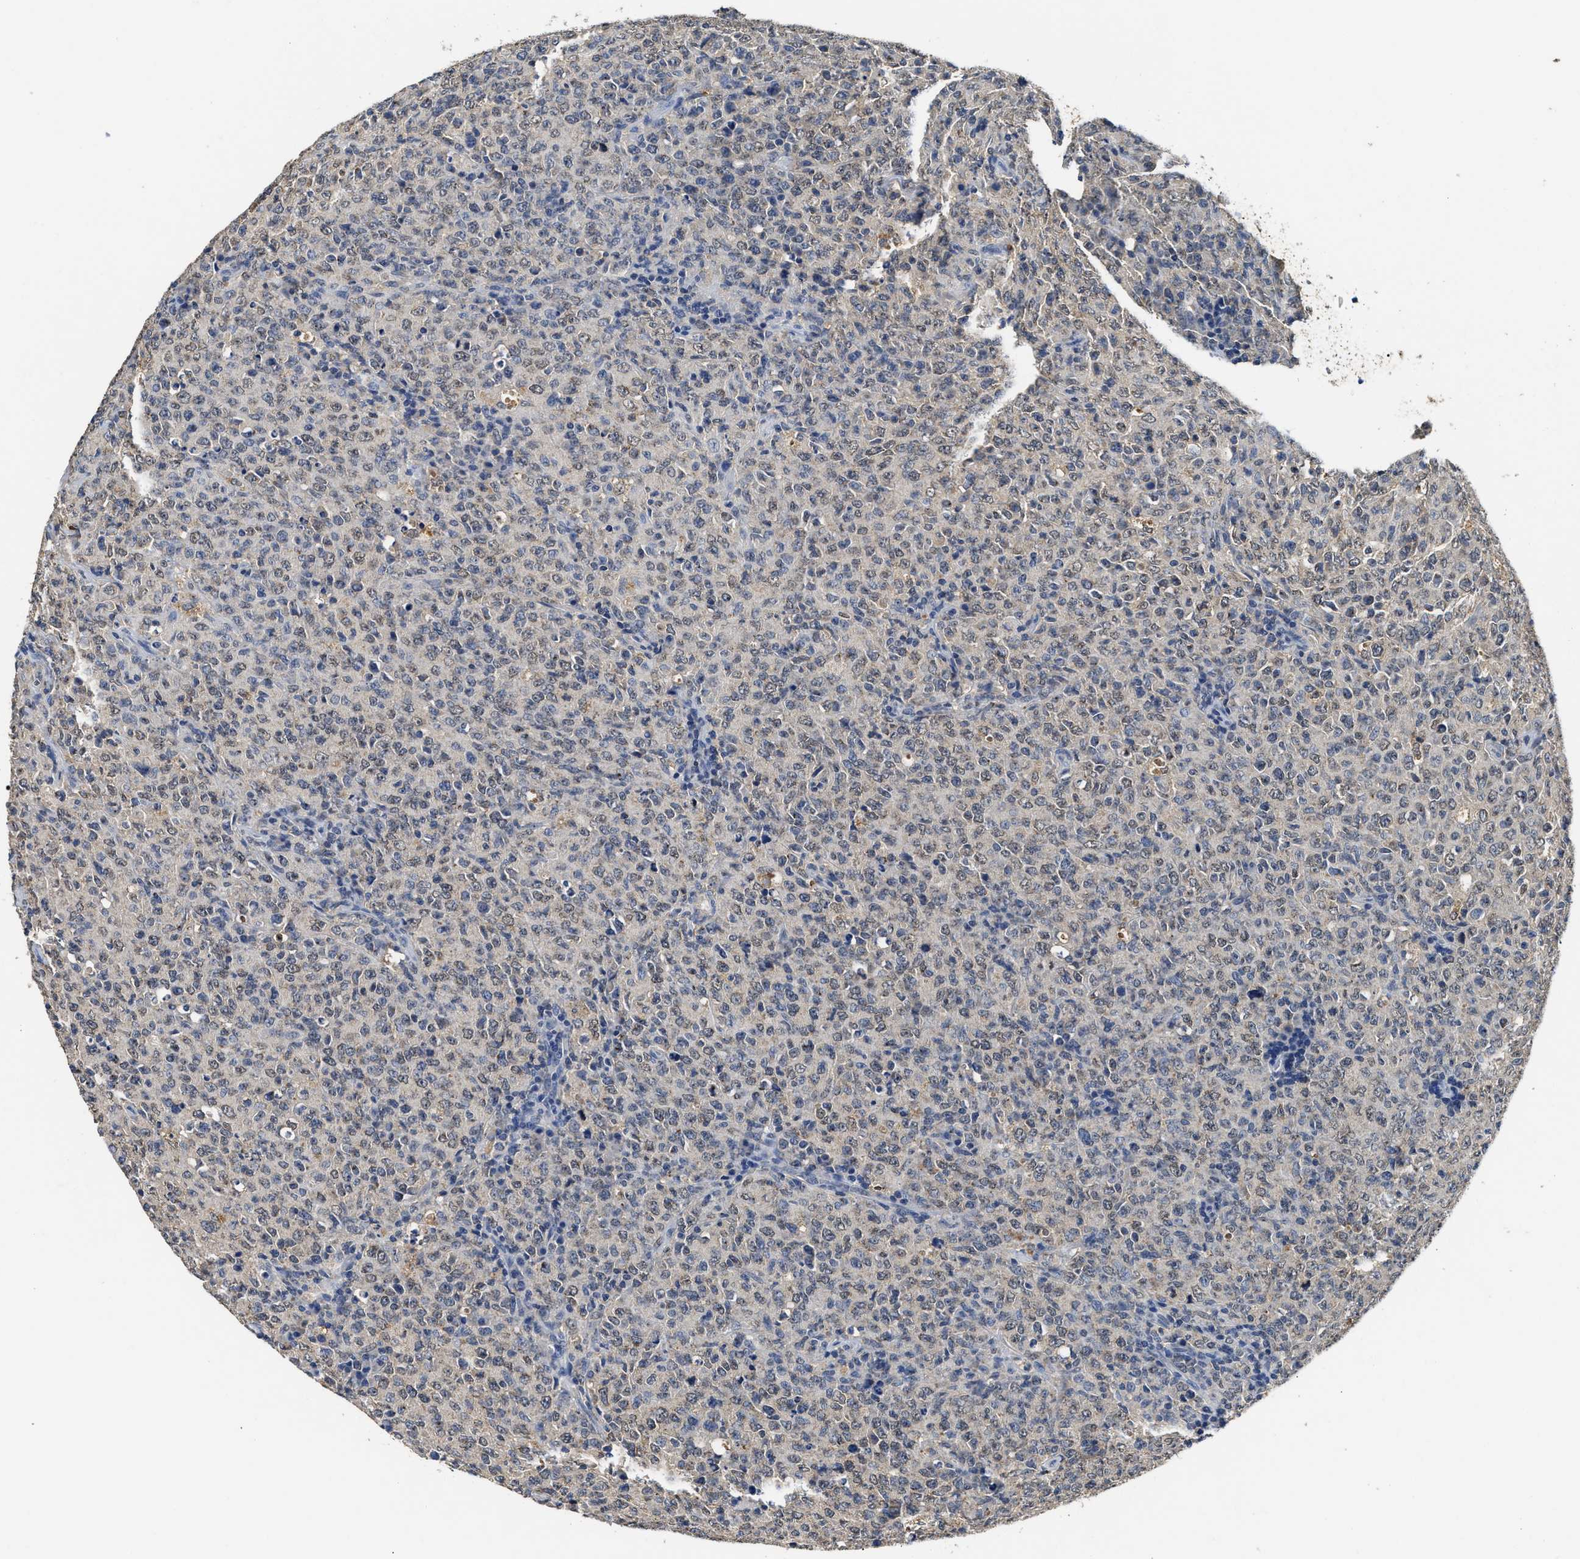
{"staining": {"intensity": "negative", "quantity": "none", "location": "none"}, "tissue": "lymphoma", "cell_type": "Tumor cells", "image_type": "cancer", "snomed": [{"axis": "morphology", "description": "Malignant lymphoma, non-Hodgkin's type, High grade"}, {"axis": "topography", "description": "Tonsil"}], "caption": "Tumor cells show no significant positivity in lymphoma.", "gene": "CTNNA1", "patient": {"sex": "female", "age": 36}}